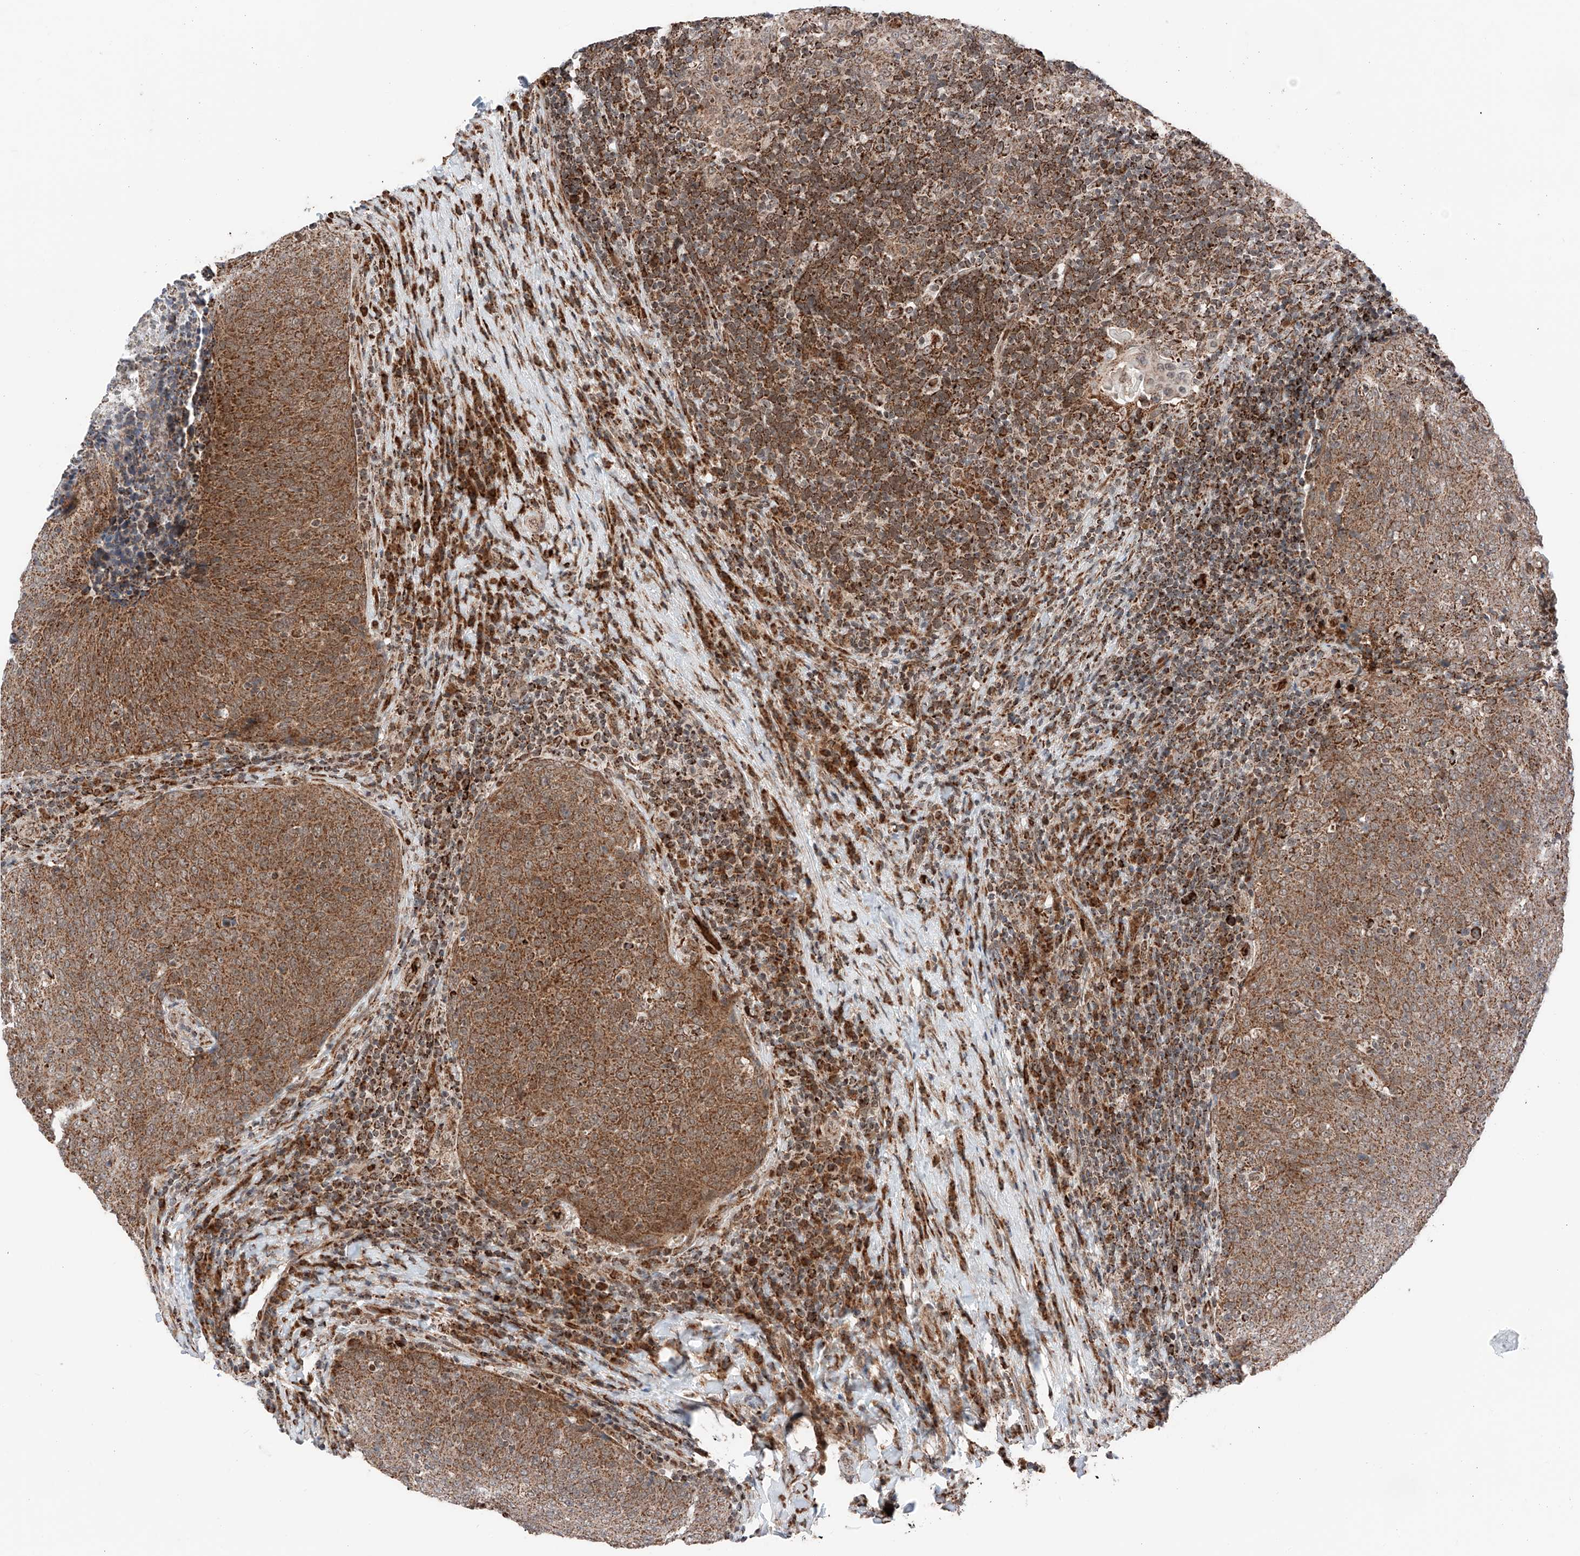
{"staining": {"intensity": "moderate", "quantity": ">75%", "location": "cytoplasmic/membranous"}, "tissue": "head and neck cancer", "cell_type": "Tumor cells", "image_type": "cancer", "snomed": [{"axis": "morphology", "description": "Squamous cell carcinoma, NOS"}, {"axis": "morphology", "description": "Squamous cell carcinoma, metastatic, NOS"}, {"axis": "topography", "description": "Lymph node"}, {"axis": "topography", "description": "Head-Neck"}], "caption": "The image demonstrates immunohistochemical staining of head and neck cancer. There is moderate cytoplasmic/membranous expression is identified in approximately >75% of tumor cells.", "gene": "ZSCAN29", "patient": {"sex": "male", "age": 62}}